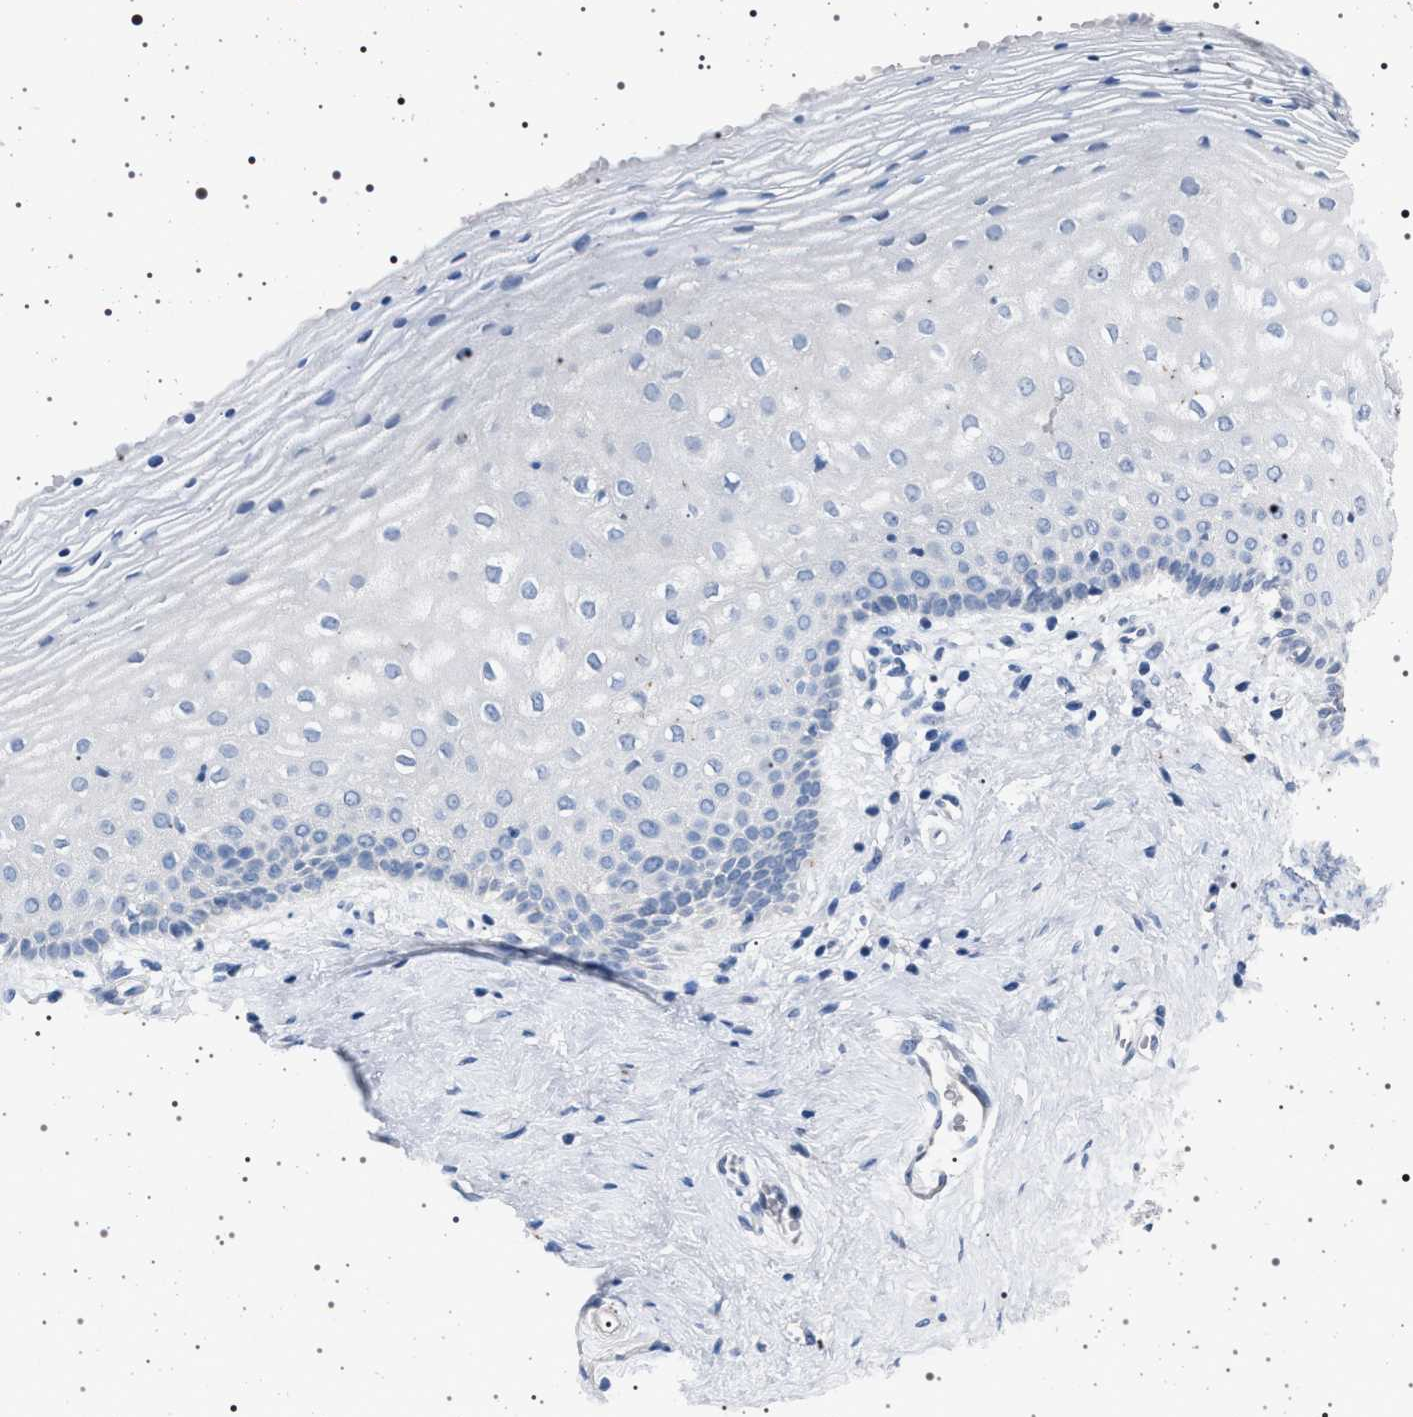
{"staining": {"intensity": "negative", "quantity": "none", "location": "none"}, "tissue": "vagina", "cell_type": "Squamous epithelial cells", "image_type": "normal", "snomed": [{"axis": "morphology", "description": "Normal tissue, NOS"}, {"axis": "topography", "description": "Vagina"}], "caption": "This is a histopathology image of immunohistochemistry staining of unremarkable vagina, which shows no staining in squamous epithelial cells.", "gene": "NAT9", "patient": {"sex": "female", "age": 32}}